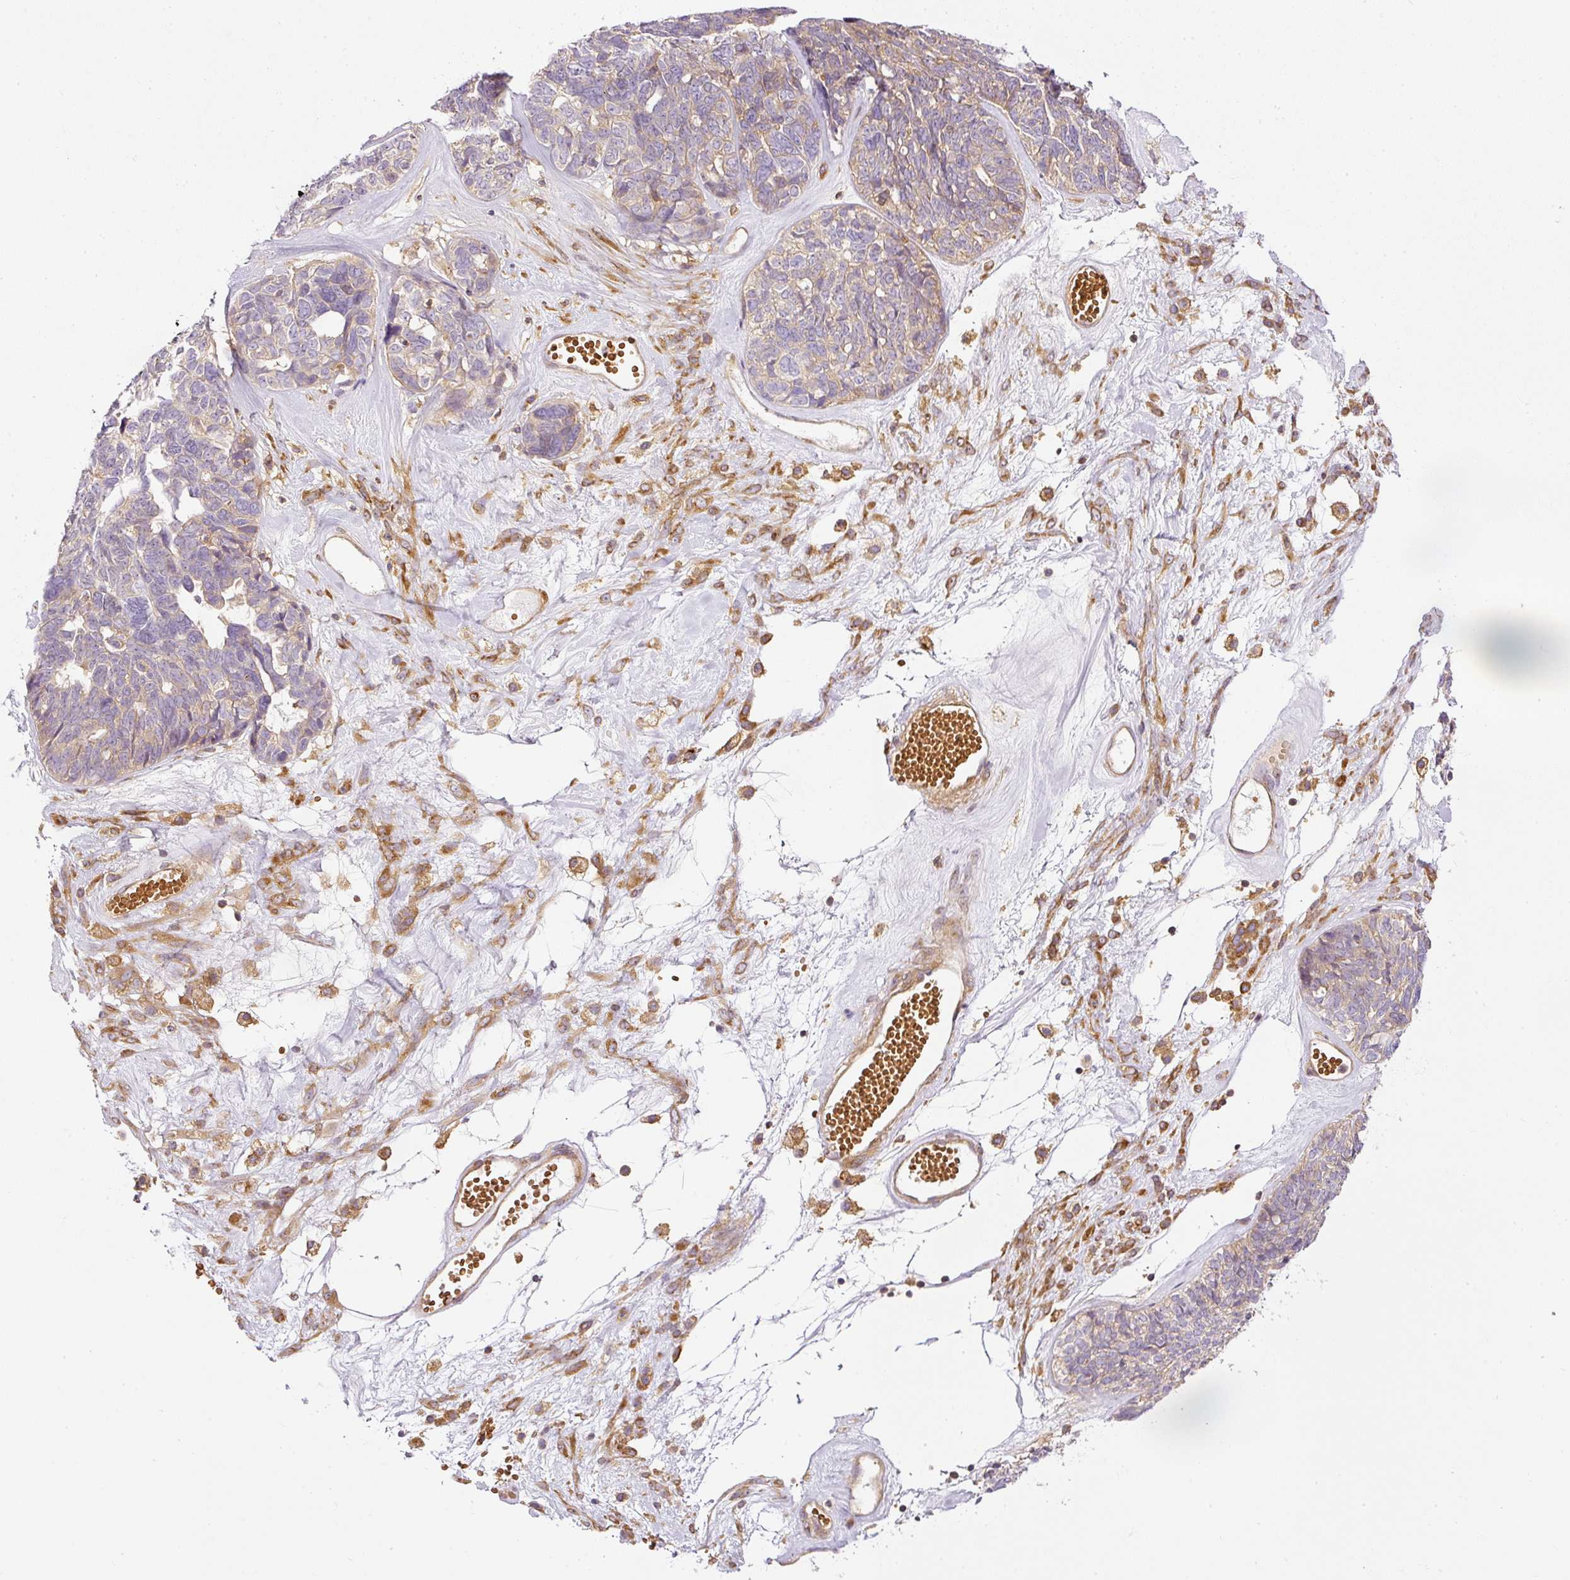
{"staining": {"intensity": "moderate", "quantity": "<25%", "location": "cytoplasmic/membranous"}, "tissue": "ovarian cancer", "cell_type": "Tumor cells", "image_type": "cancer", "snomed": [{"axis": "morphology", "description": "Cystadenocarcinoma, serous, NOS"}, {"axis": "topography", "description": "Ovary"}], "caption": "The photomicrograph displays staining of ovarian serous cystadenocarcinoma, revealing moderate cytoplasmic/membranous protein positivity (brown color) within tumor cells.", "gene": "TBC1D2B", "patient": {"sex": "female", "age": 79}}